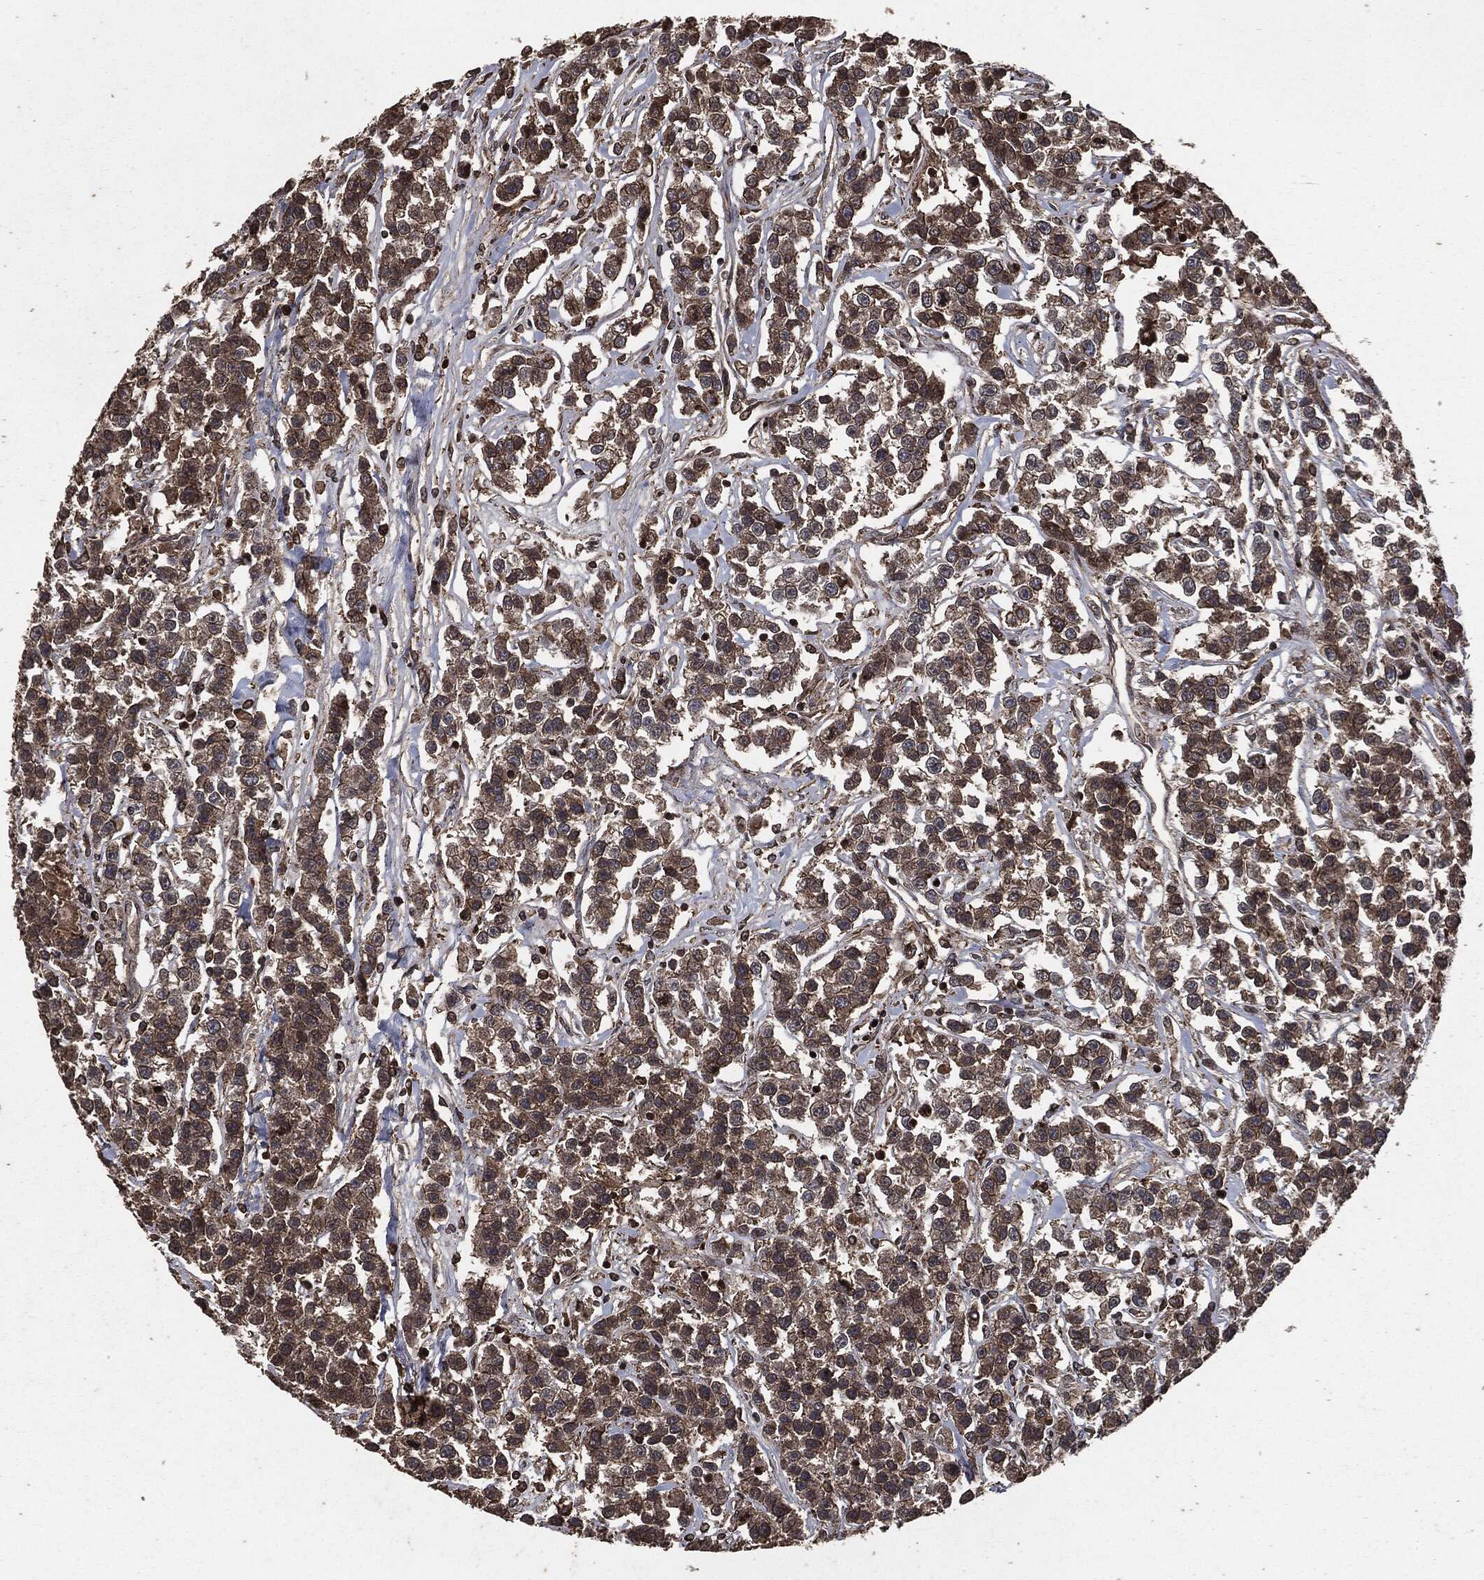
{"staining": {"intensity": "moderate", "quantity": "25%-75%", "location": "cytoplasmic/membranous"}, "tissue": "testis cancer", "cell_type": "Tumor cells", "image_type": "cancer", "snomed": [{"axis": "morphology", "description": "Seminoma, NOS"}, {"axis": "topography", "description": "Testis"}], "caption": "Moderate cytoplasmic/membranous protein positivity is identified in approximately 25%-75% of tumor cells in testis cancer (seminoma). Ihc stains the protein in brown and the nuclei are stained blue.", "gene": "IFIT1", "patient": {"sex": "male", "age": 59}}